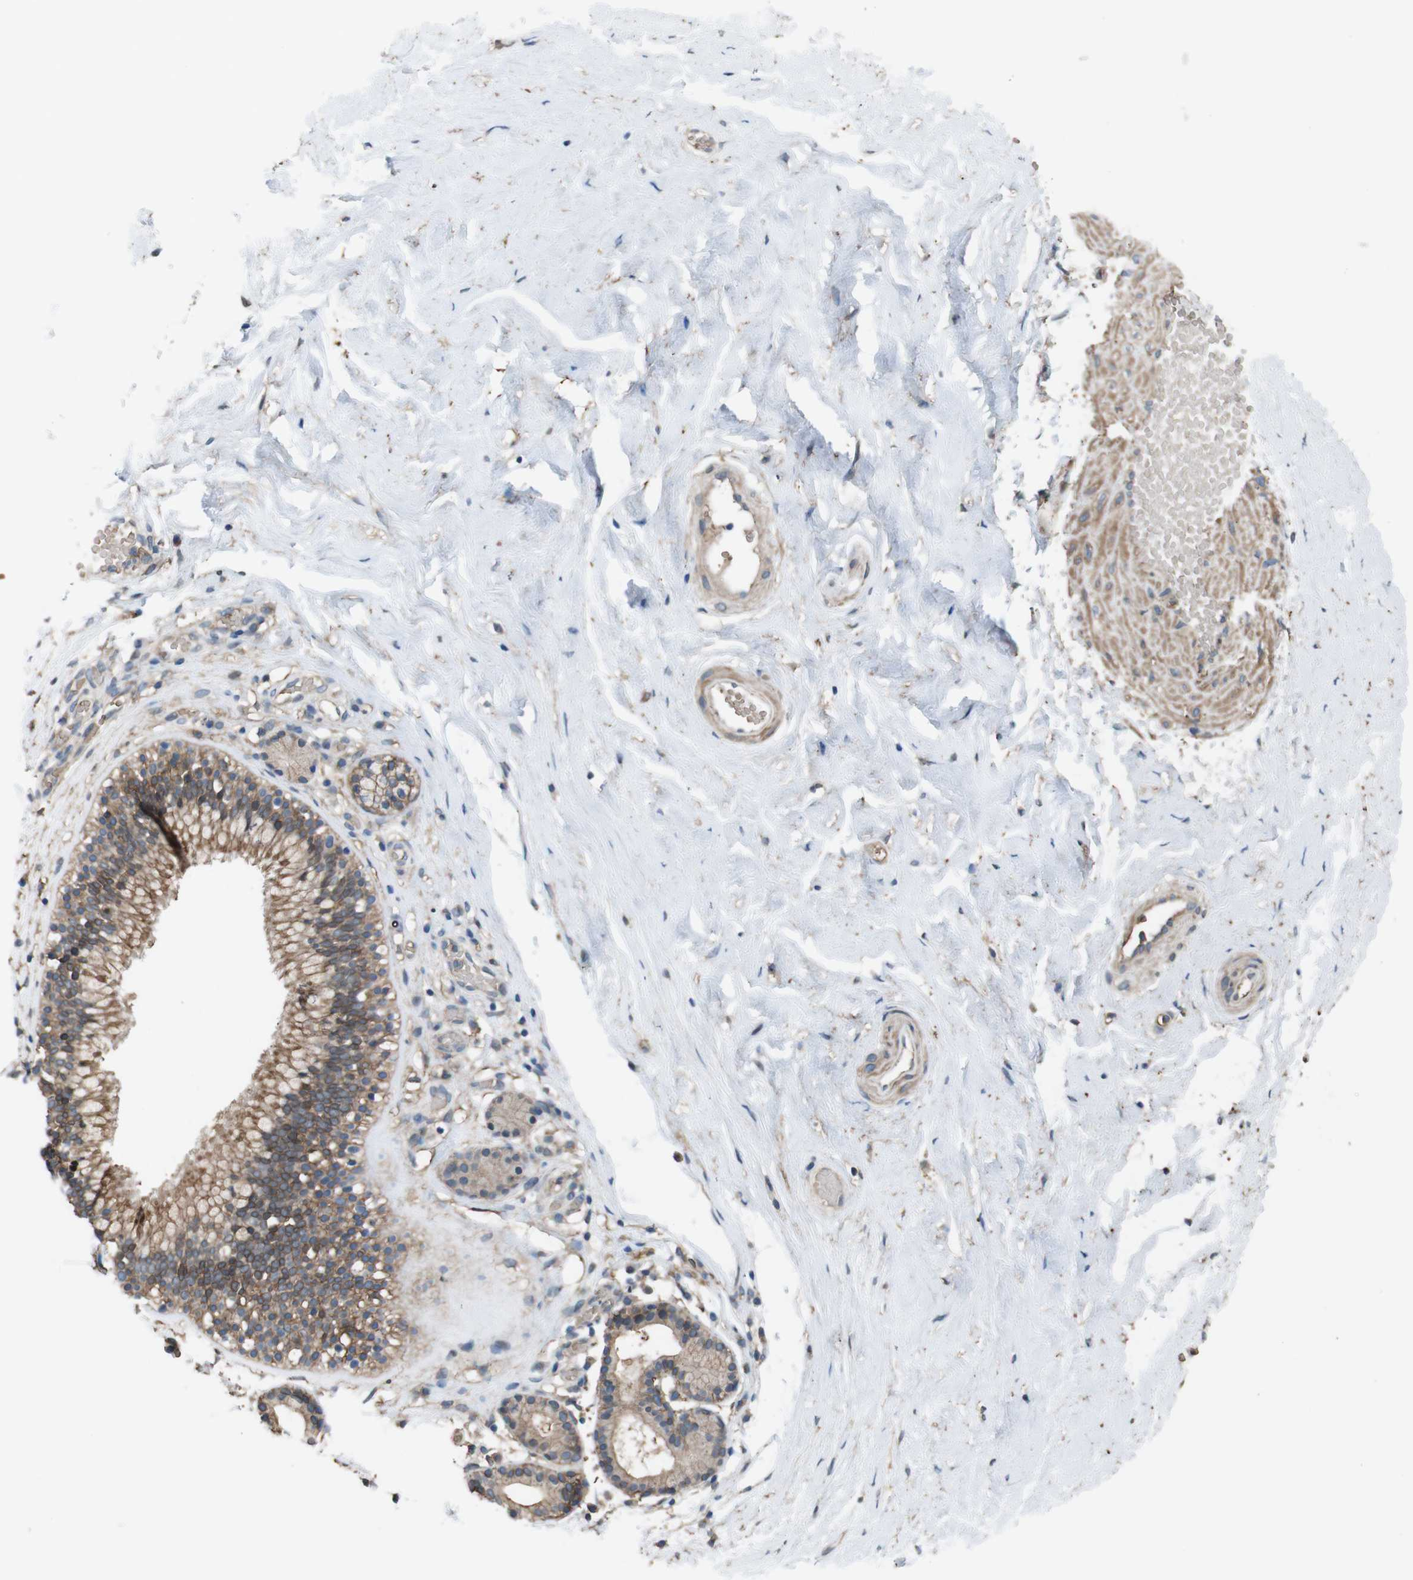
{"staining": {"intensity": "moderate", "quantity": ">75%", "location": "cytoplasmic/membranous"}, "tissue": "nasopharynx", "cell_type": "Respiratory epithelial cells", "image_type": "normal", "snomed": [{"axis": "morphology", "description": "Normal tissue, NOS"}, {"axis": "morphology", "description": "Inflammation, NOS"}, {"axis": "topography", "description": "Nasopharynx"}], "caption": "Immunohistochemistry (DAB) staining of unremarkable human nasopharynx reveals moderate cytoplasmic/membranous protein expression in approximately >75% of respiratory epithelial cells. Using DAB (brown) and hematoxylin (blue) stains, captured at high magnification using brightfield microscopy.", "gene": "ATP2B1", "patient": {"sex": "male", "age": 48}}